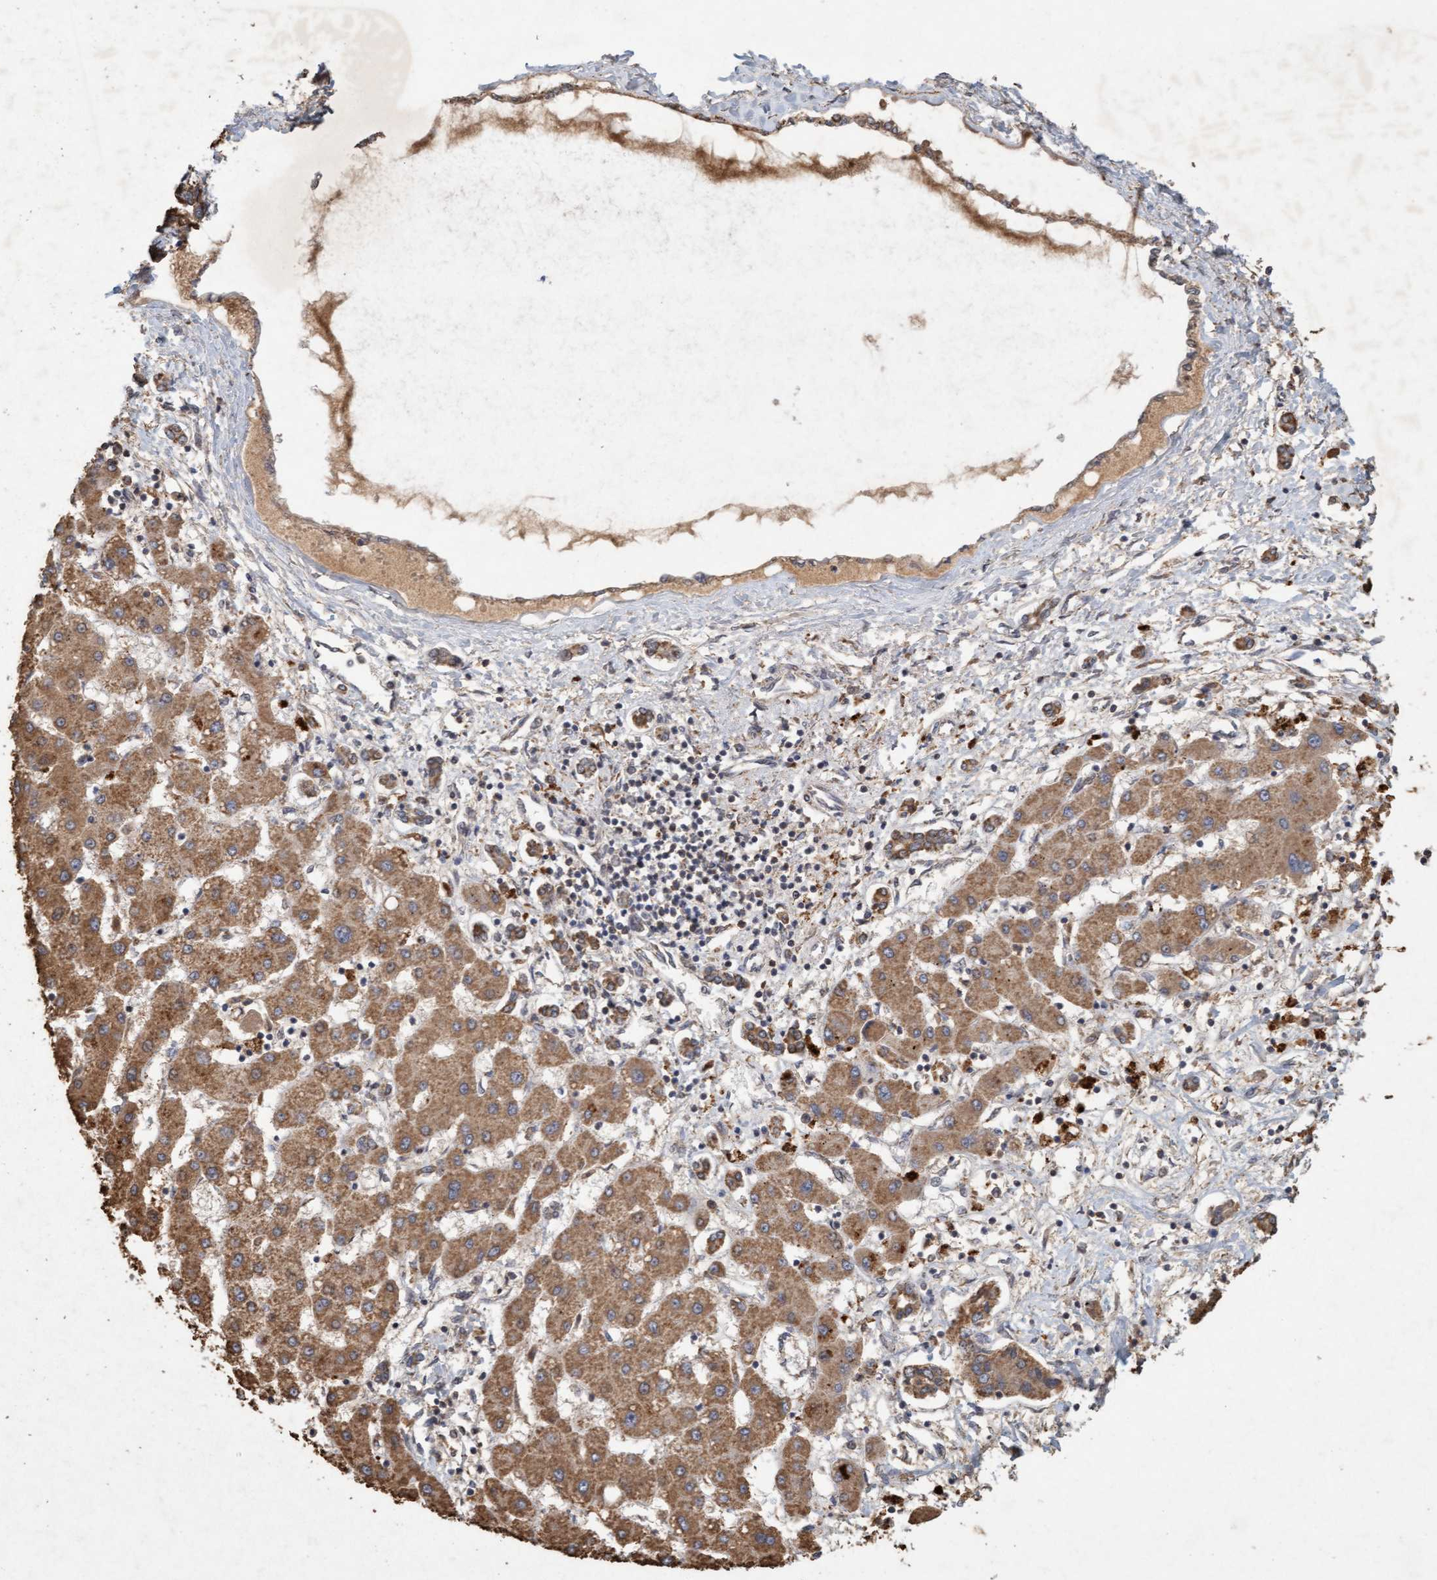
{"staining": {"intensity": "moderate", "quantity": ">75%", "location": "cytoplasmic/membranous"}, "tissue": "liver cancer", "cell_type": "Tumor cells", "image_type": "cancer", "snomed": [{"axis": "morphology", "description": "Cholangiocarcinoma"}, {"axis": "topography", "description": "Liver"}], "caption": "Immunohistochemistry (IHC) photomicrograph of liver cholangiocarcinoma stained for a protein (brown), which exhibits medium levels of moderate cytoplasmic/membranous expression in about >75% of tumor cells.", "gene": "VSIG8", "patient": {"sex": "male", "age": 59}}